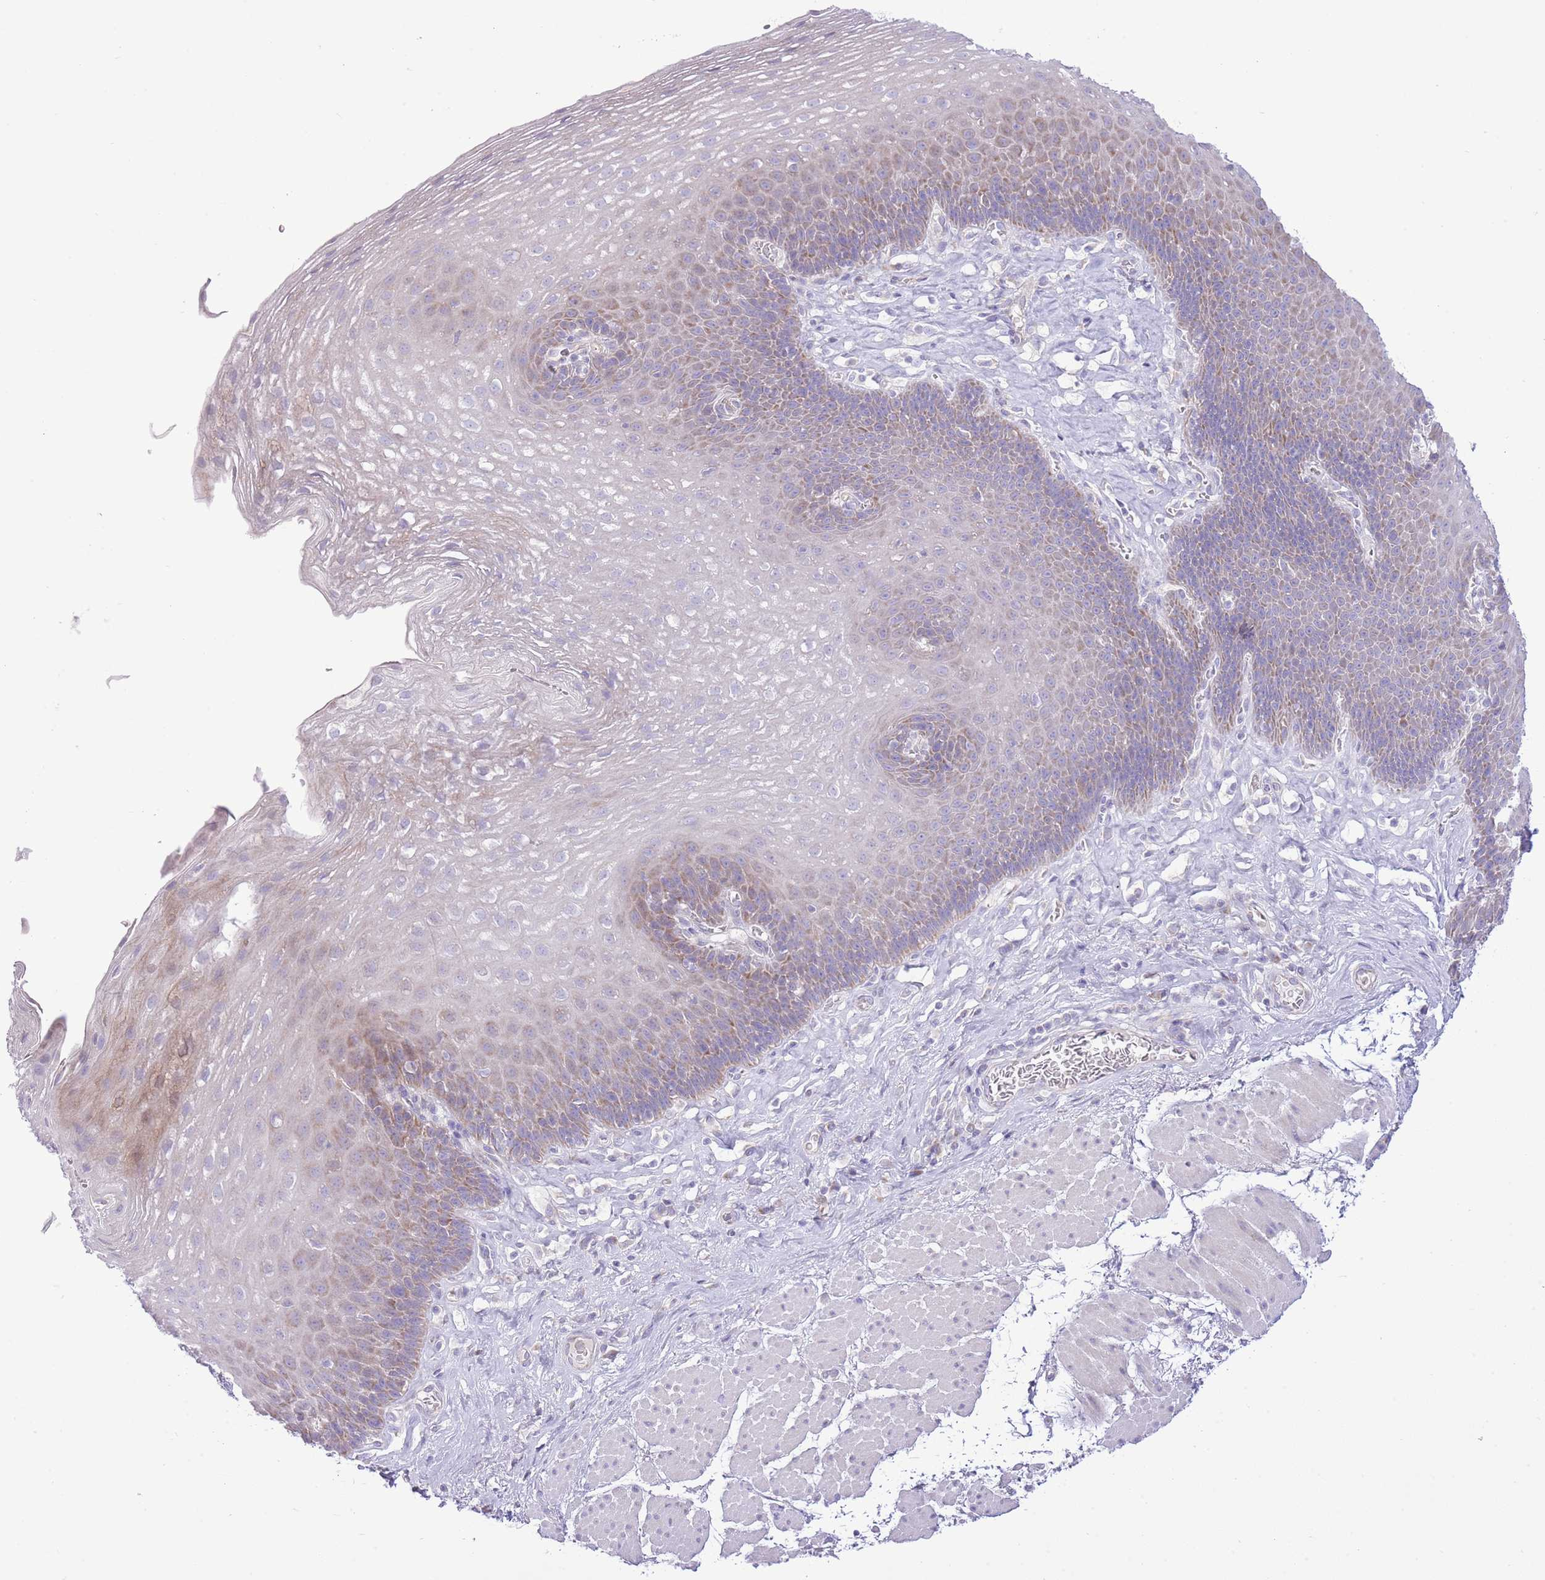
{"staining": {"intensity": "weak", "quantity": "25%-75%", "location": "cytoplasmic/membranous"}, "tissue": "esophagus", "cell_type": "Squamous epithelial cells", "image_type": "normal", "snomed": [{"axis": "morphology", "description": "Normal tissue, NOS"}, {"axis": "topography", "description": "Esophagus"}], "caption": "Protein expression analysis of benign human esophagus reveals weak cytoplasmic/membranous staining in approximately 25%-75% of squamous epithelial cells. Nuclei are stained in blue.", "gene": "OAZ2", "patient": {"sex": "female", "age": 66}}